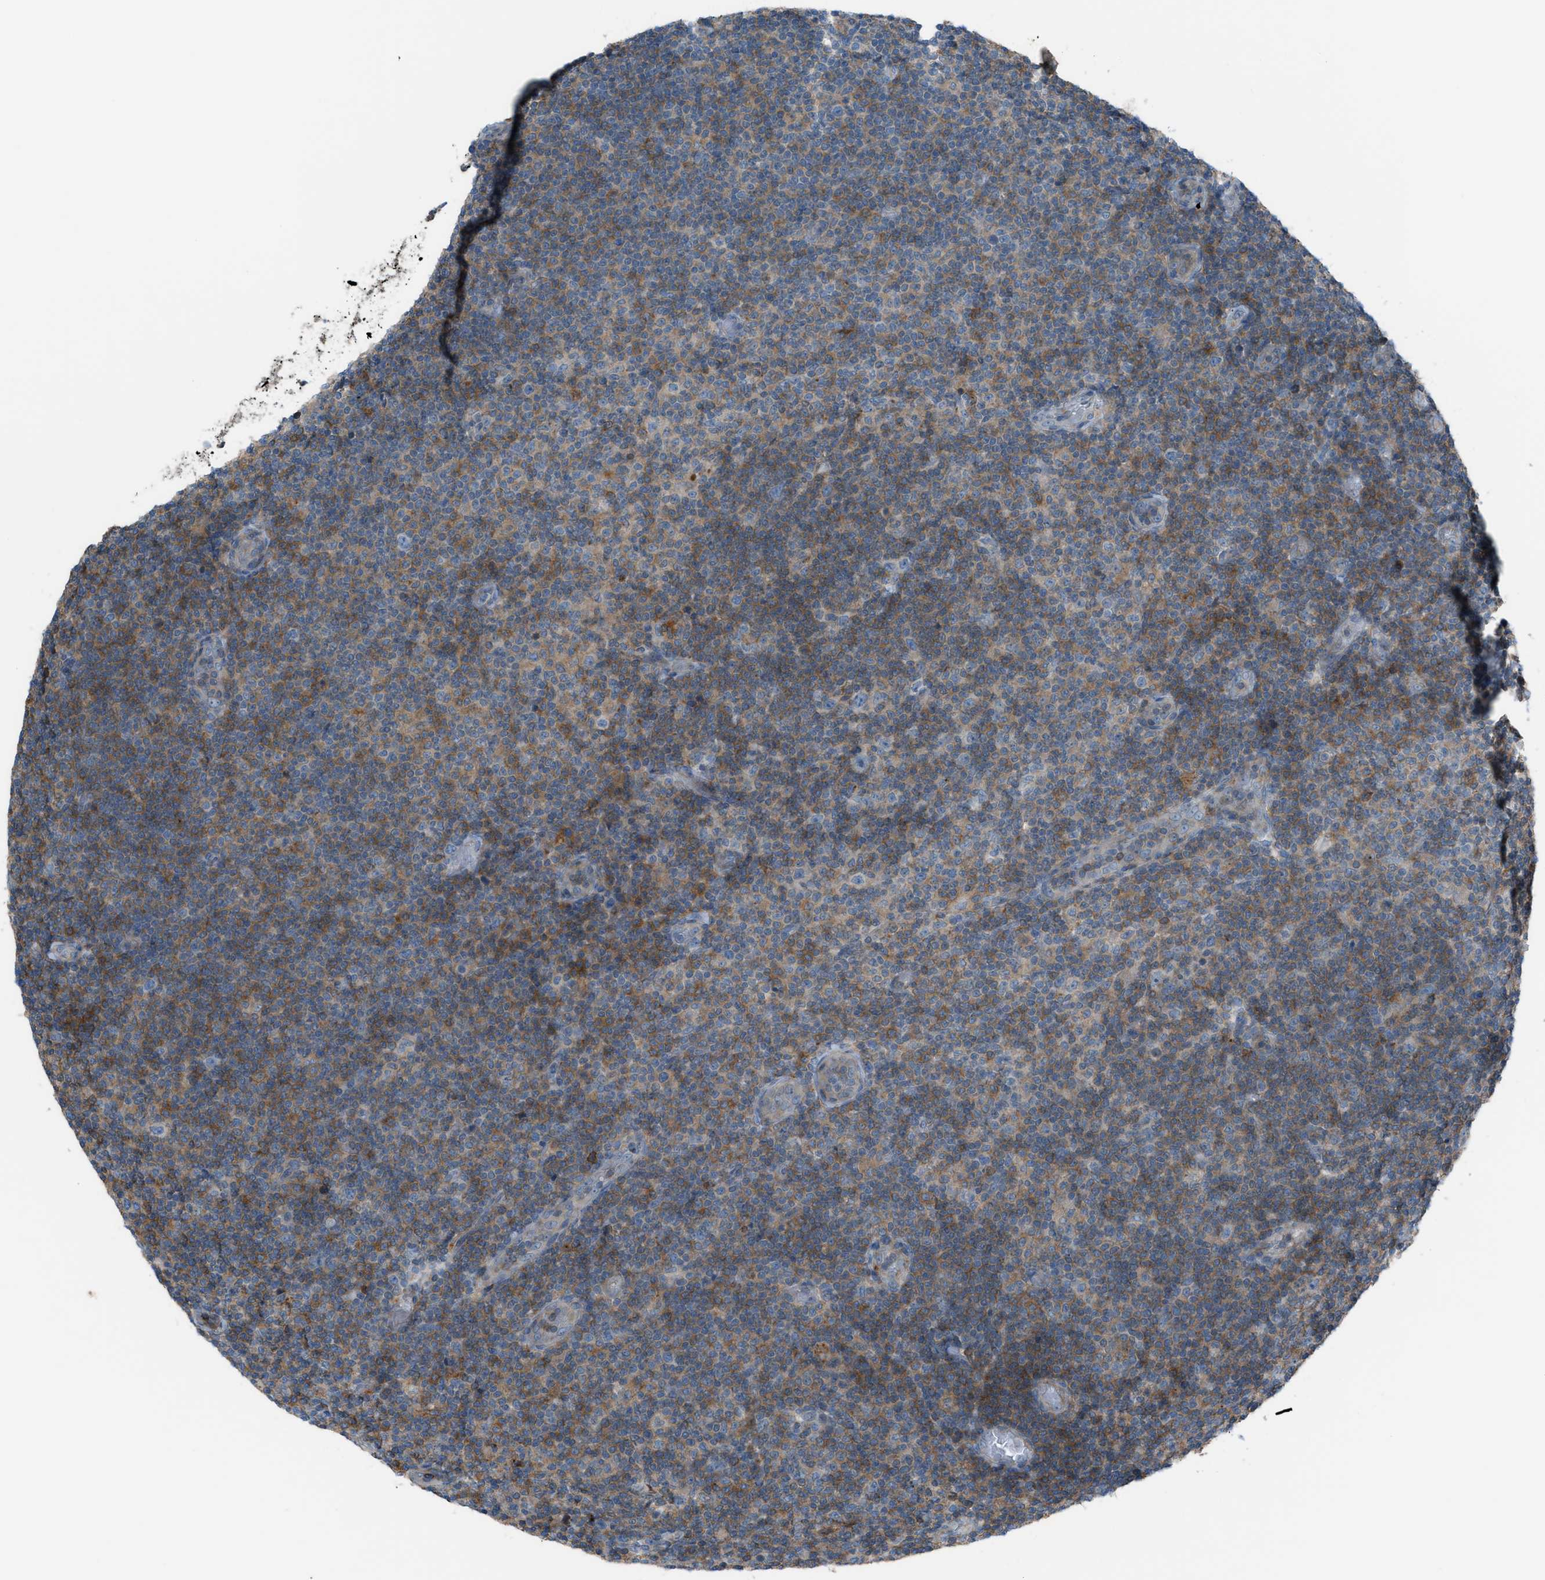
{"staining": {"intensity": "moderate", "quantity": "25%-75%", "location": "cytoplasmic/membranous"}, "tissue": "lymphoma", "cell_type": "Tumor cells", "image_type": "cancer", "snomed": [{"axis": "morphology", "description": "Malignant lymphoma, non-Hodgkin's type, Low grade"}, {"axis": "topography", "description": "Lymph node"}], "caption": "Immunohistochemistry photomicrograph of human lymphoma stained for a protein (brown), which exhibits medium levels of moderate cytoplasmic/membranous expression in approximately 25%-75% of tumor cells.", "gene": "DYRK1A", "patient": {"sex": "male", "age": 83}}